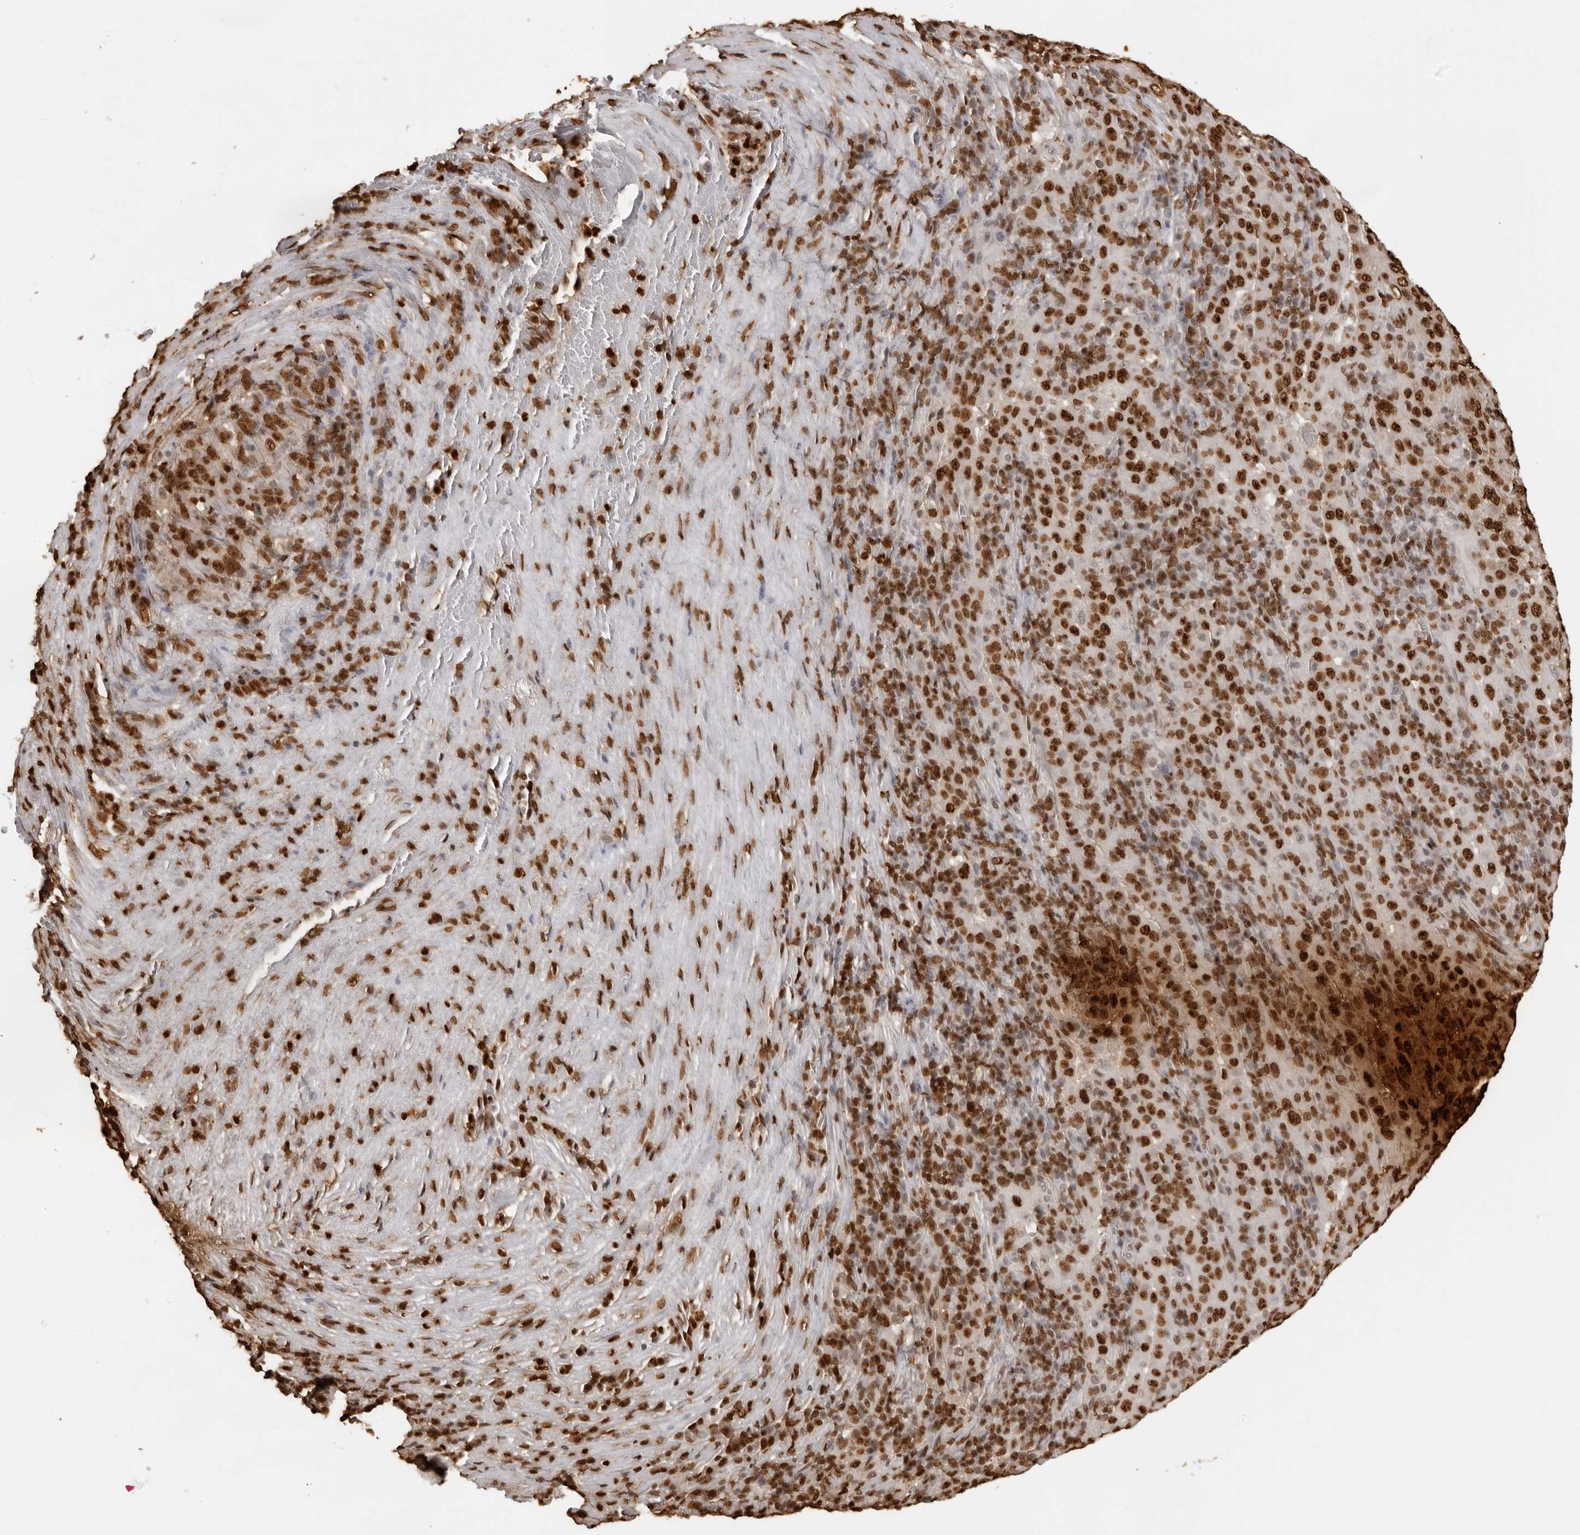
{"staining": {"intensity": "strong", "quantity": ">75%", "location": "nuclear"}, "tissue": "pancreatic cancer", "cell_type": "Tumor cells", "image_type": "cancer", "snomed": [{"axis": "morphology", "description": "Adenocarcinoma, NOS"}, {"axis": "topography", "description": "Pancreas"}], "caption": "Pancreatic cancer stained with immunohistochemistry reveals strong nuclear expression in about >75% of tumor cells. (DAB IHC with brightfield microscopy, high magnification).", "gene": "ZFP91", "patient": {"sex": "male", "age": 63}}